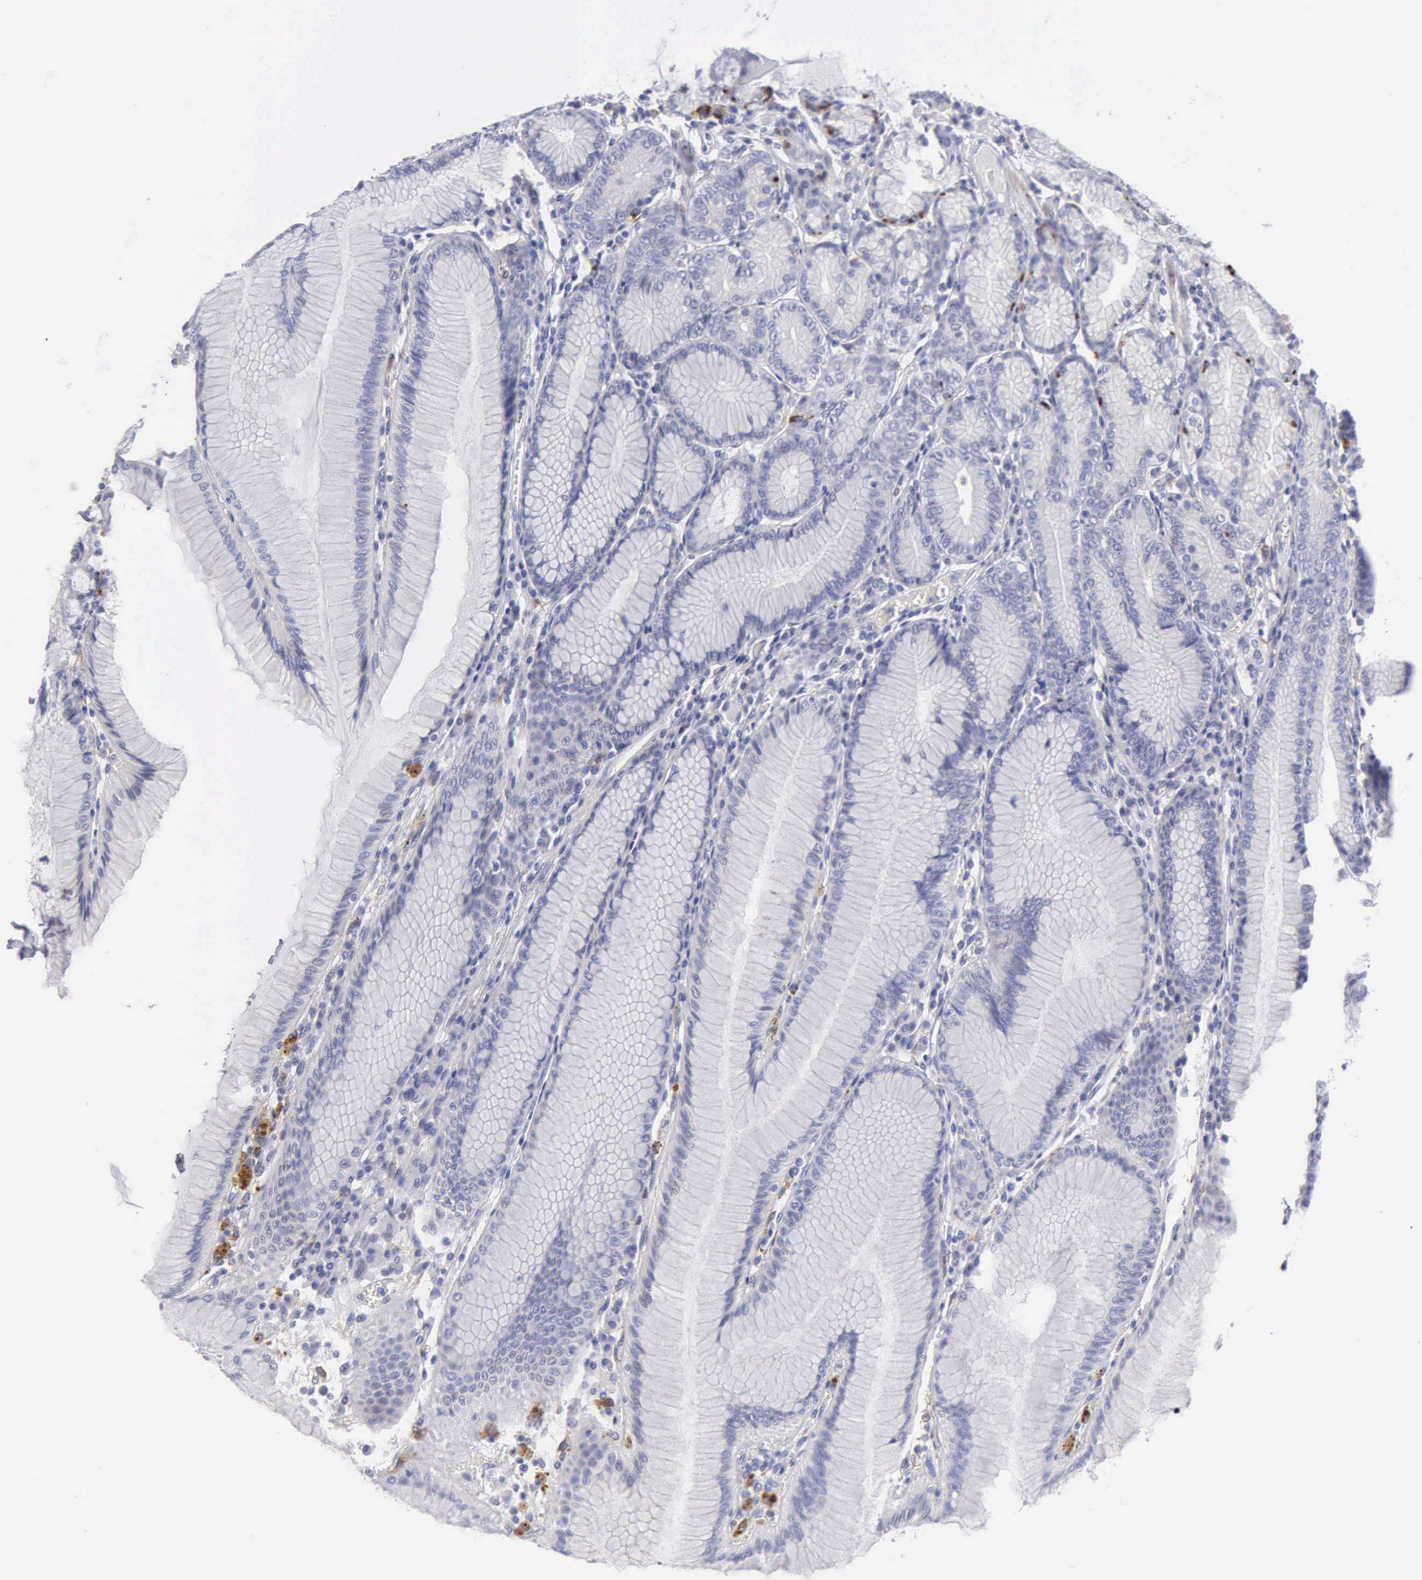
{"staining": {"intensity": "negative", "quantity": "none", "location": "none"}, "tissue": "stomach", "cell_type": "Glandular cells", "image_type": "normal", "snomed": [{"axis": "morphology", "description": "Normal tissue, NOS"}, {"axis": "topography", "description": "Stomach, lower"}], "caption": "Stomach stained for a protein using immunohistochemistry (IHC) demonstrates no staining glandular cells.", "gene": "TYRP1", "patient": {"sex": "female", "age": 93}}